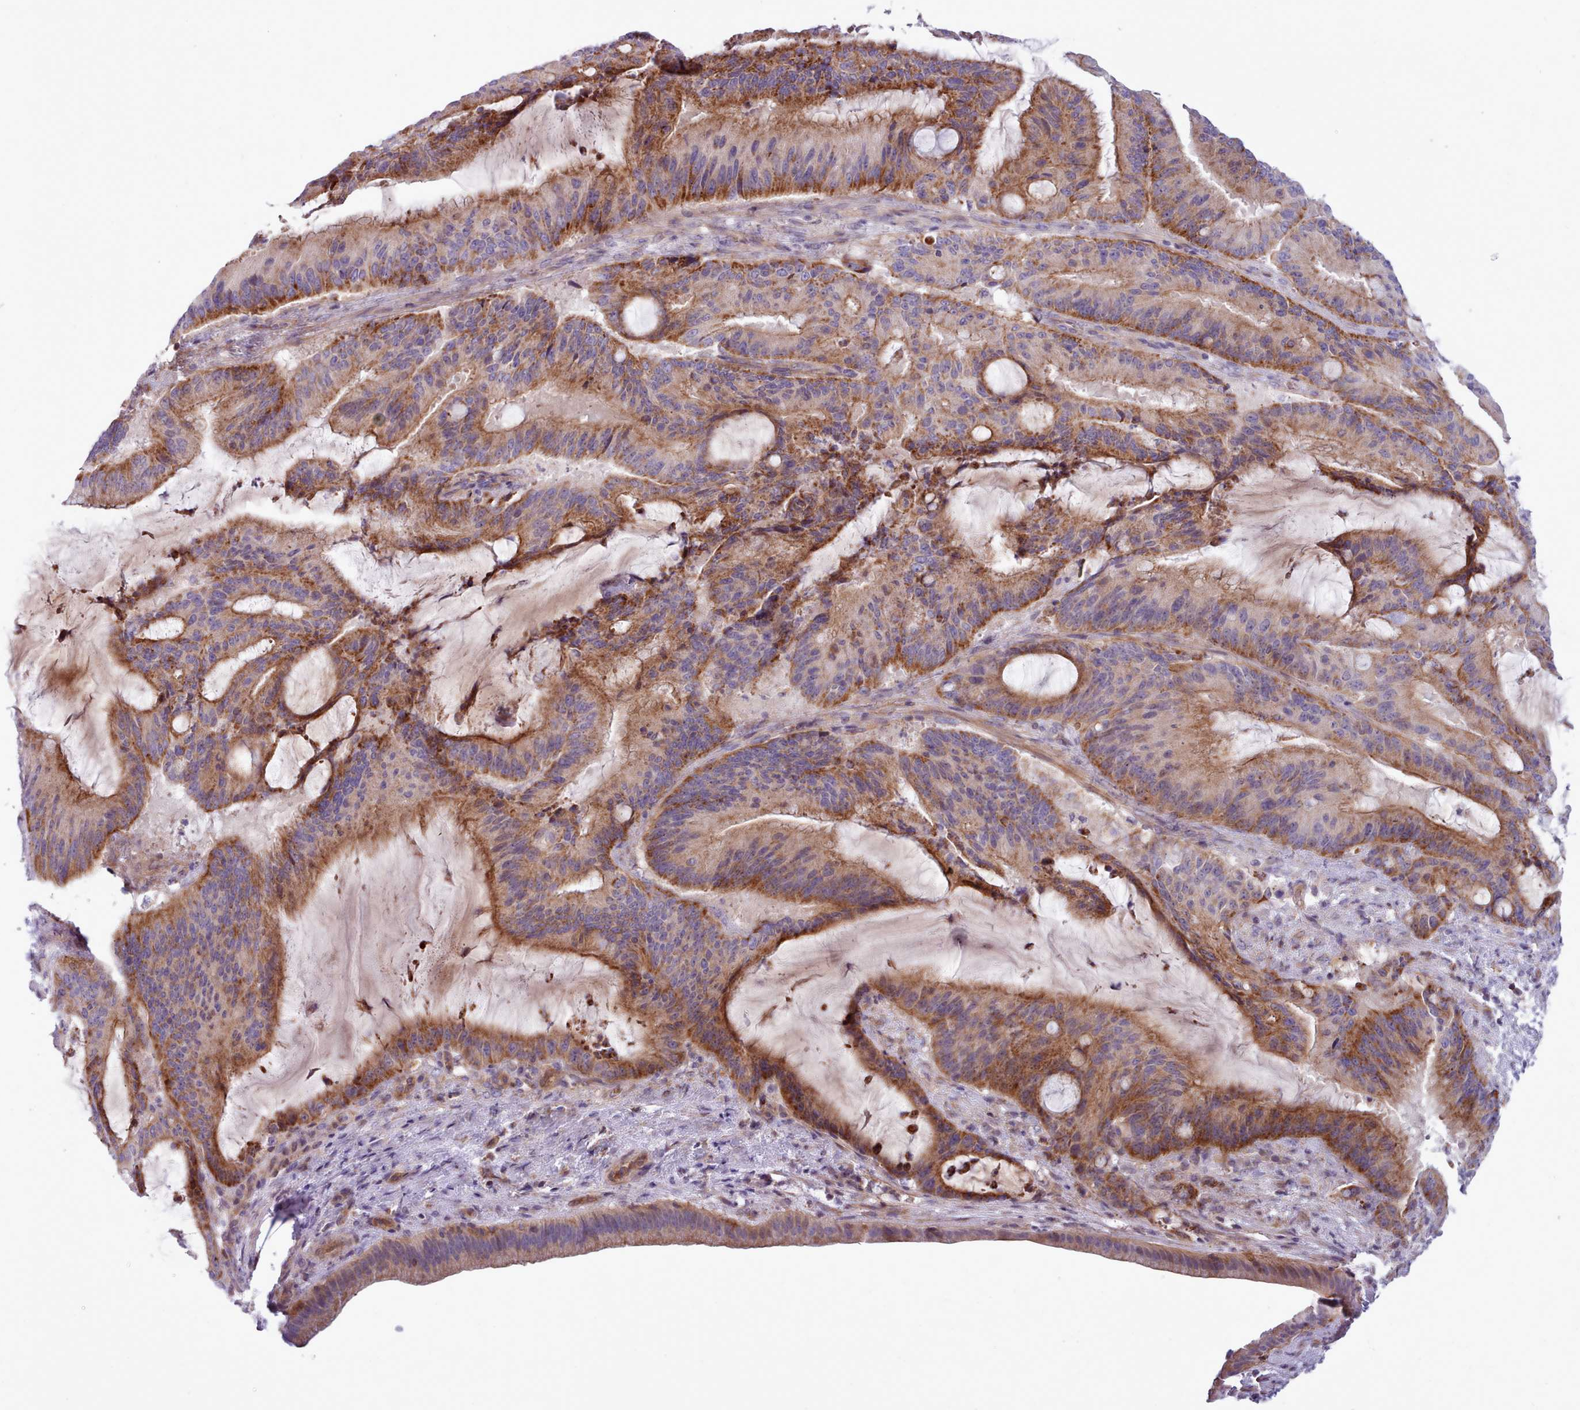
{"staining": {"intensity": "moderate", "quantity": ">75%", "location": "cytoplasmic/membranous"}, "tissue": "liver cancer", "cell_type": "Tumor cells", "image_type": "cancer", "snomed": [{"axis": "morphology", "description": "Normal tissue, NOS"}, {"axis": "morphology", "description": "Cholangiocarcinoma"}, {"axis": "topography", "description": "Liver"}, {"axis": "topography", "description": "Peripheral nerve tissue"}], "caption": "A micrograph showing moderate cytoplasmic/membranous staining in approximately >75% of tumor cells in liver cancer, as visualized by brown immunohistochemical staining.", "gene": "TENT4B", "patient": {"sex": "female", "age": 73}}